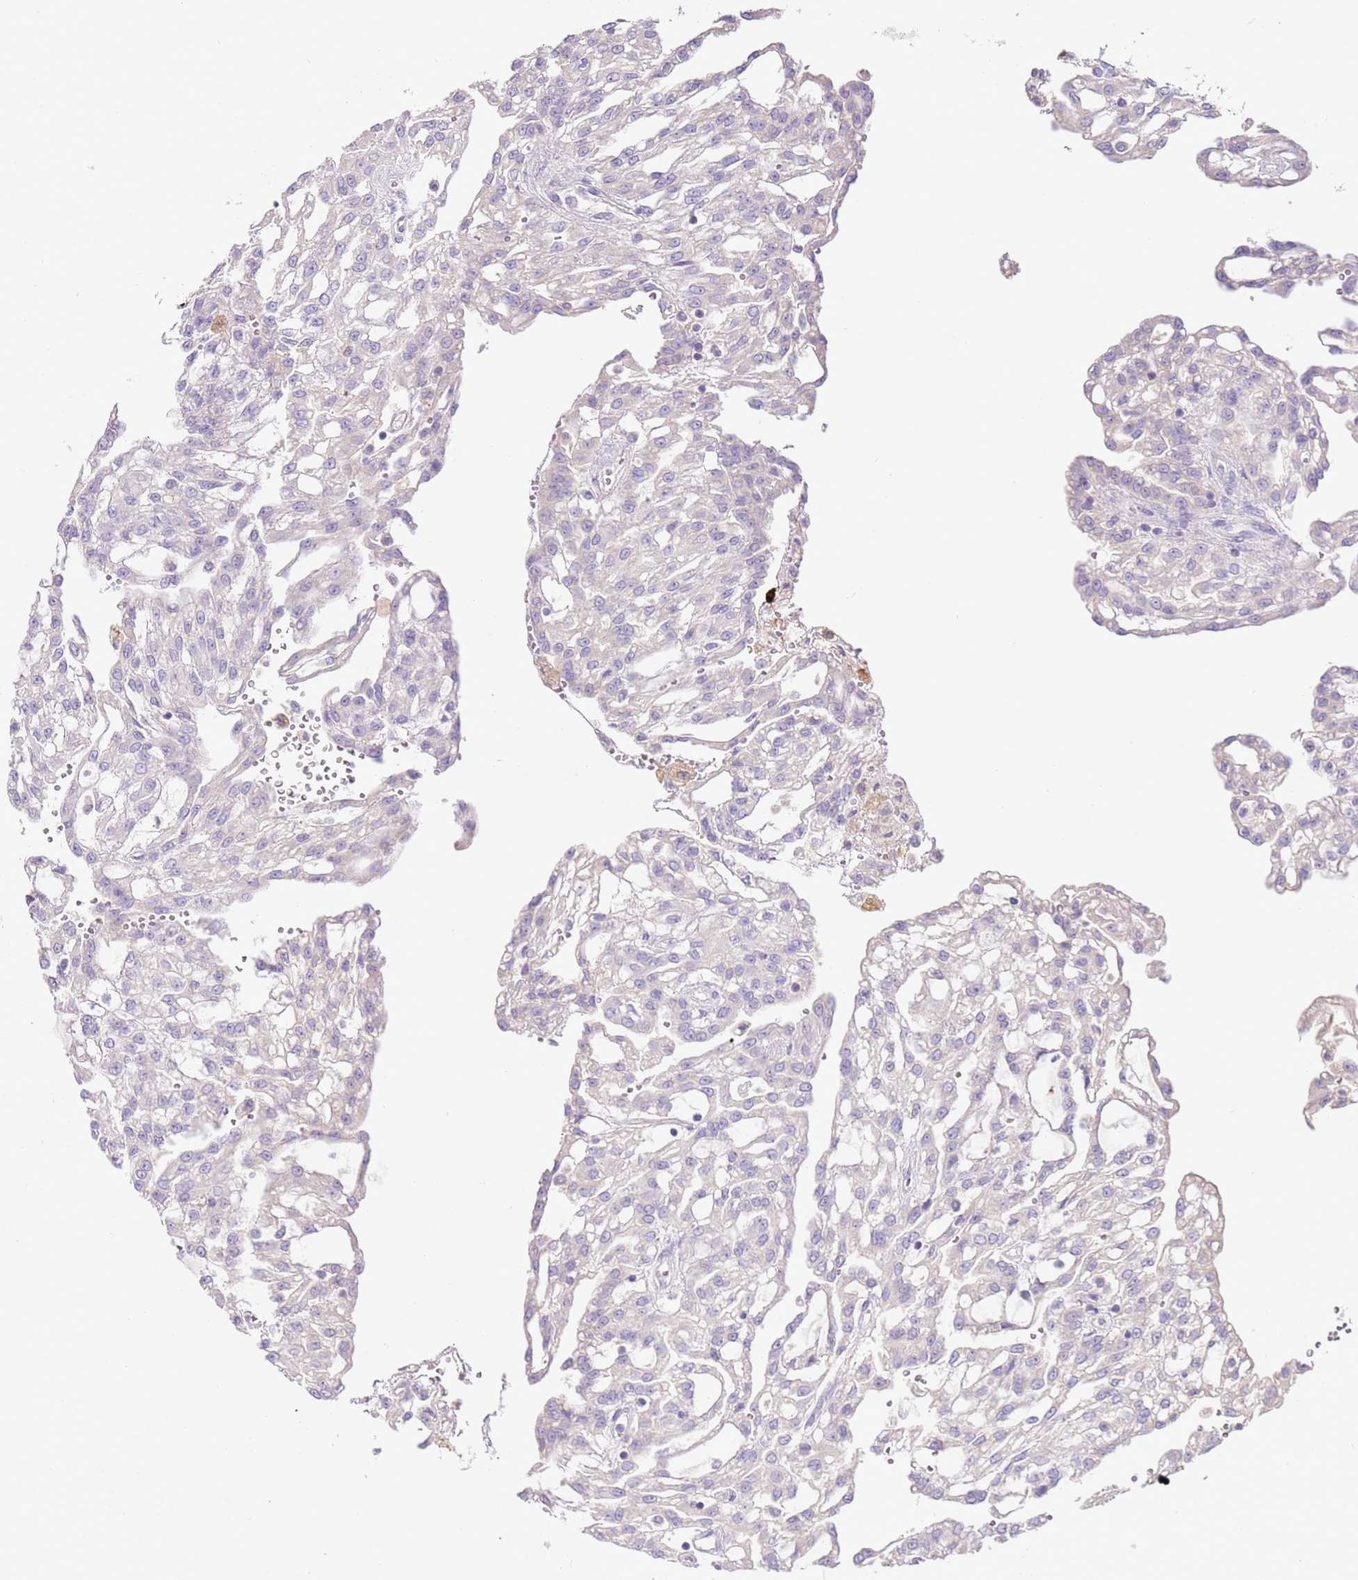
{"staining": {"intensity": "negative", "quantity": "none", "location": "none"}, "tissue": "renal cancer", "cell_type": "Tumor cells", "image_type": "cancer", "snomed": [{"axis": "morphology", "description": "Adenocarcinoma, NOS"}, {"axis": "topography", "description": "Kidney"}], "caption": "A high-resolution histopathology image shows immunohistochemistry (IHC) staining of adenocarcinoma (renal), which demonstrates no significant staining in tumor cells. (DAB immunohistochemistry (IHC) with hematoxylin counter stain).", "gene": "IL2RG", "patient": {"sex": "male", "age": 63}}